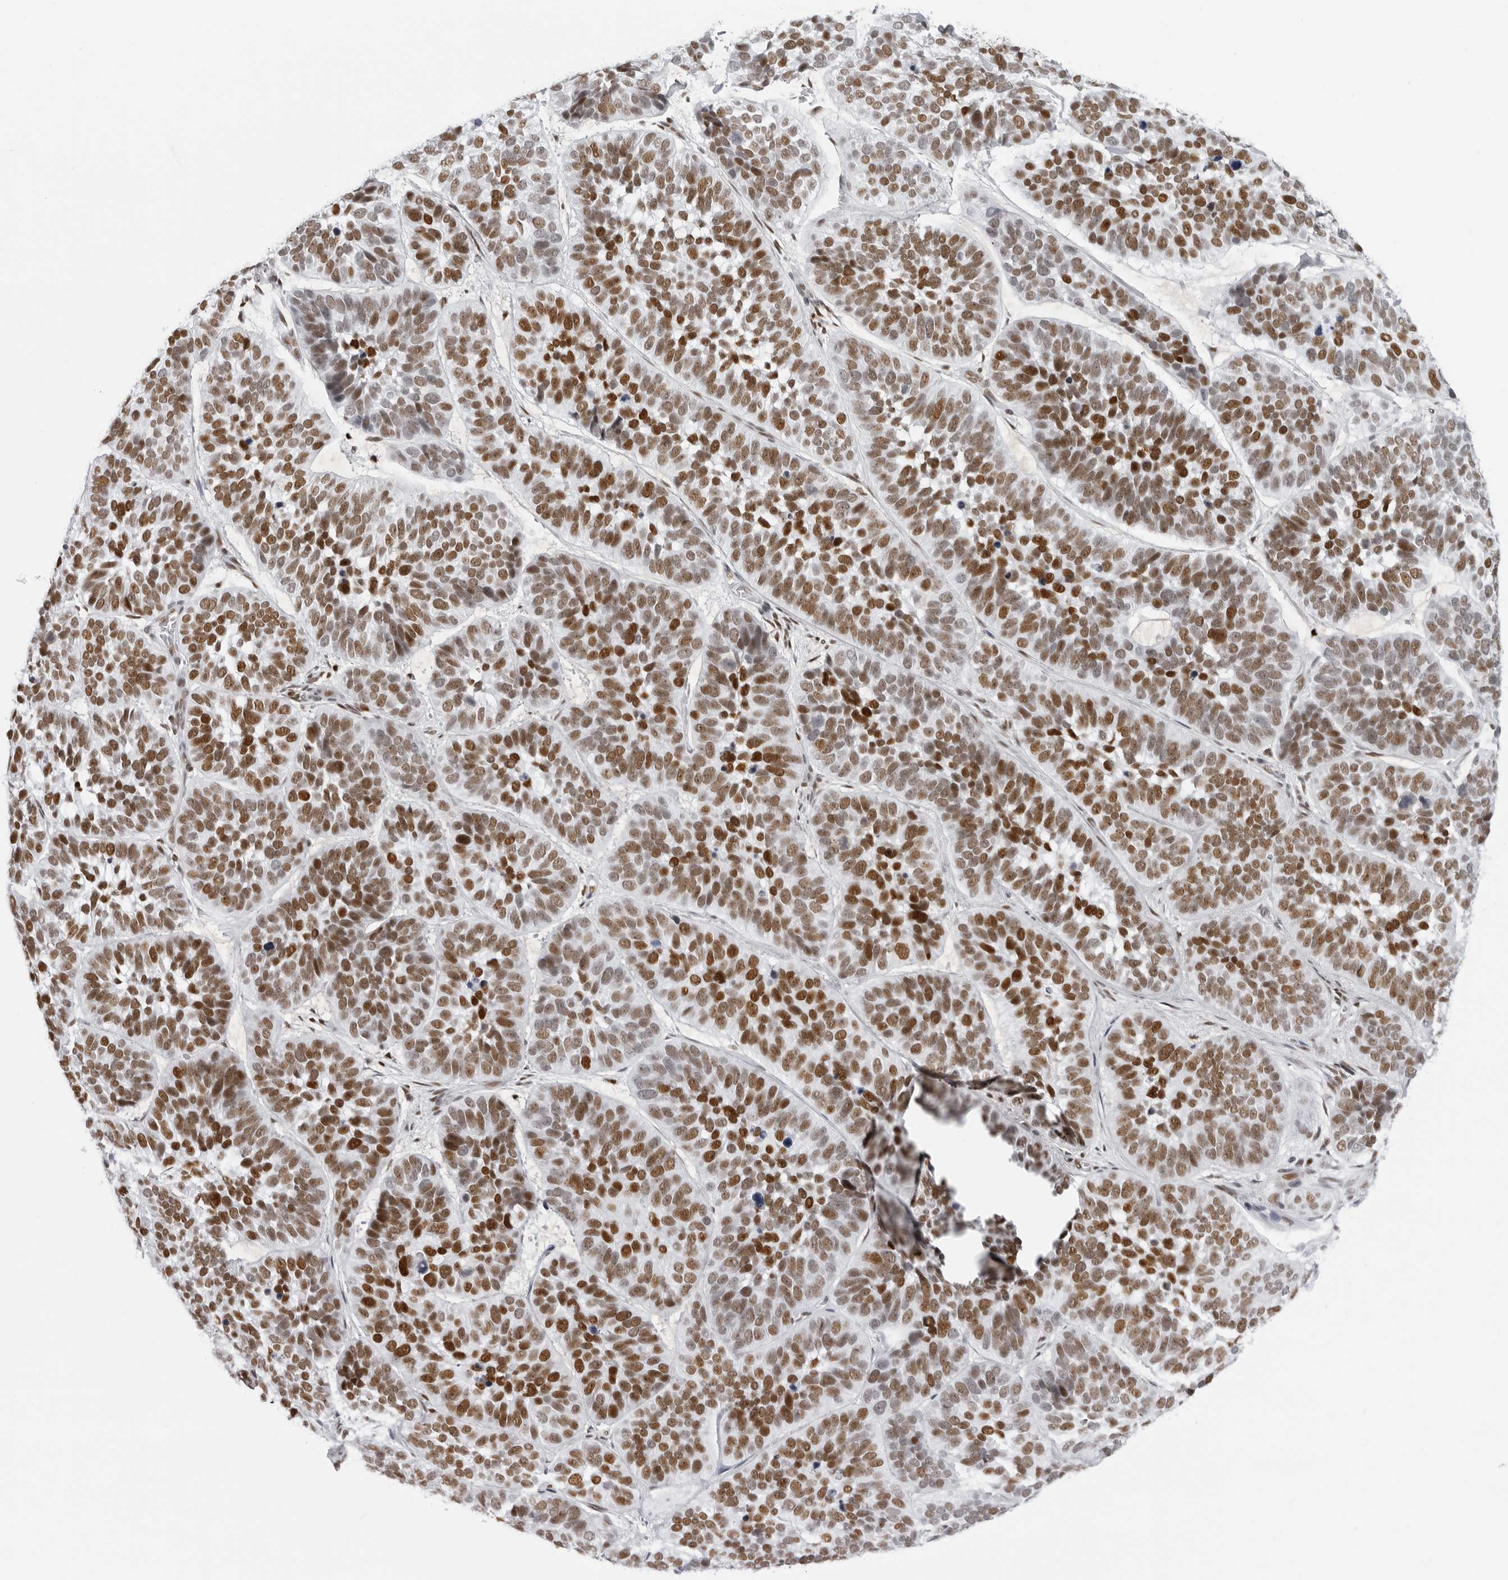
{"staining": {"intensity": "strong", "quantity": ">75%", "location": "nuclear"}, "tissue": "skin cancer", "cell_type": "Tumor cells", "image_type": "cancer", "snomed": [{"axis": "morphology", "description": "Basal cell carcinoma"}, {"axis": "topography", "description": "Skin"}], "caption": "There is high levels of strong nuclear positivity in tumor cells of skin cancer (basal cell carcinoma), as demonstrated by immunohistochemical staining (brown color).", "gene": "IRF2BP2", "patient": {"sex": "male", "age": 62}}